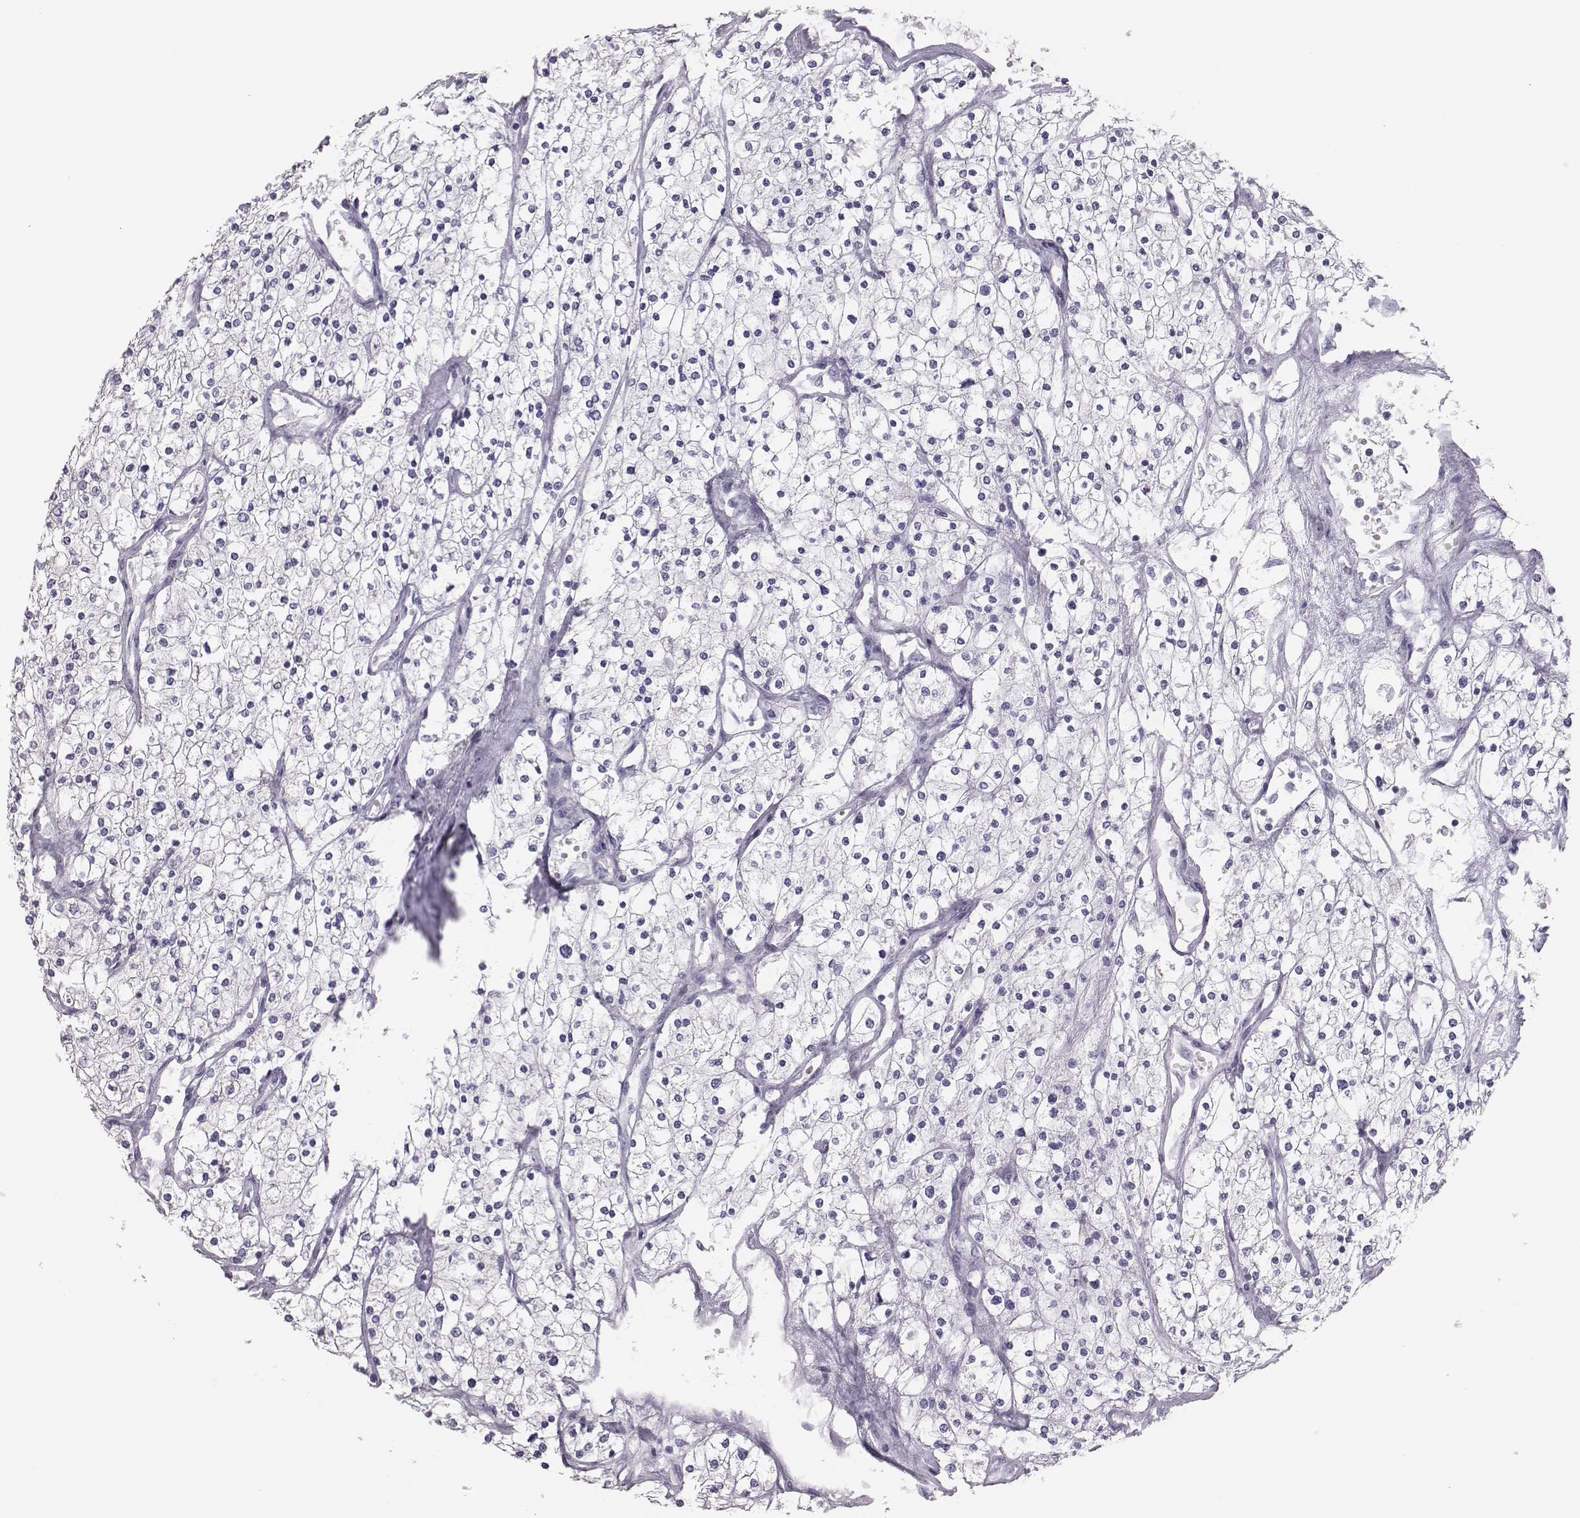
{"staining": {"intensity": "negative", "quantity": "none", "location": "none"}, "tissue": "renal cancer", "cell_type": "Tumor cells", "image_type": "cancer", "snomed": [{"axis": "morphology", "description": "Adenocarcinoma, NOS"}, {"axis": "topography", "description": "Kidney"}], "caption": "Tumor cells are negative for protein expression in human renal cancer (adenocarcinoma).", "gene": "SCML2", "patient": {"sex": "male", "age": 80}}